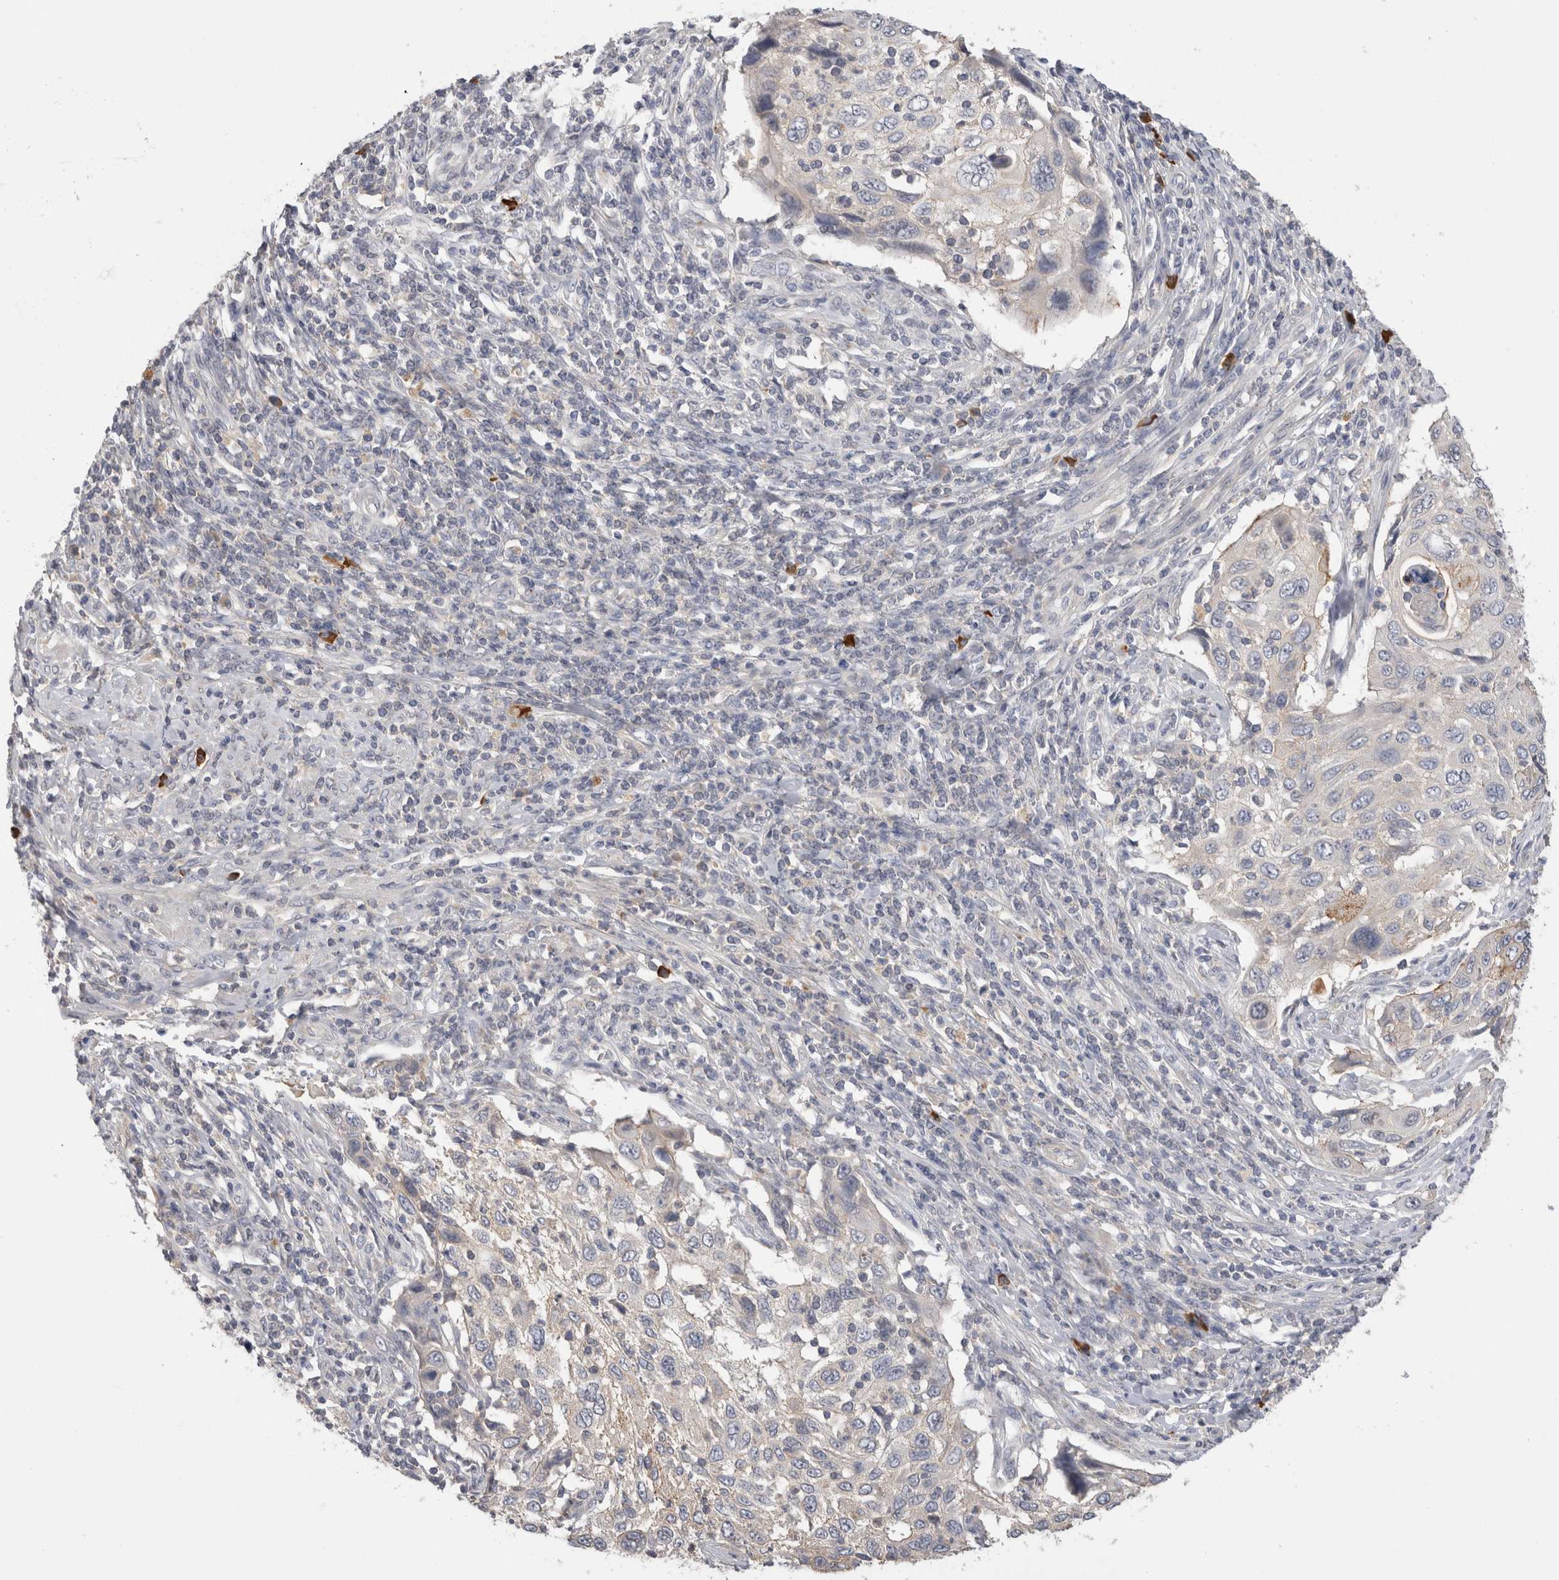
{"staining": {"intensity": "weak", "quantity": "<25%", "location": "cytoplasmic/membranous"}, "tissue": "cervical cancer", "cell_type": "Tumor cells", "image_type": "cancer", "snomed": [{"axis": "morphology", "description": "Squamous cell carcinoma, NOS"}, {"axis": "topography", "description": "Cervix"}], "caption": "High magnification brightfield microscopy of cervical cancer (squamous cell carcinoma) stained with DAB (3,3'-diaminobenzidine) (brown) and counterstained with hematoxylin (blue): tumor cells show no significant expression.", "gene": "PPP3CC", "patient": {"sex": "female", "age": 70}}